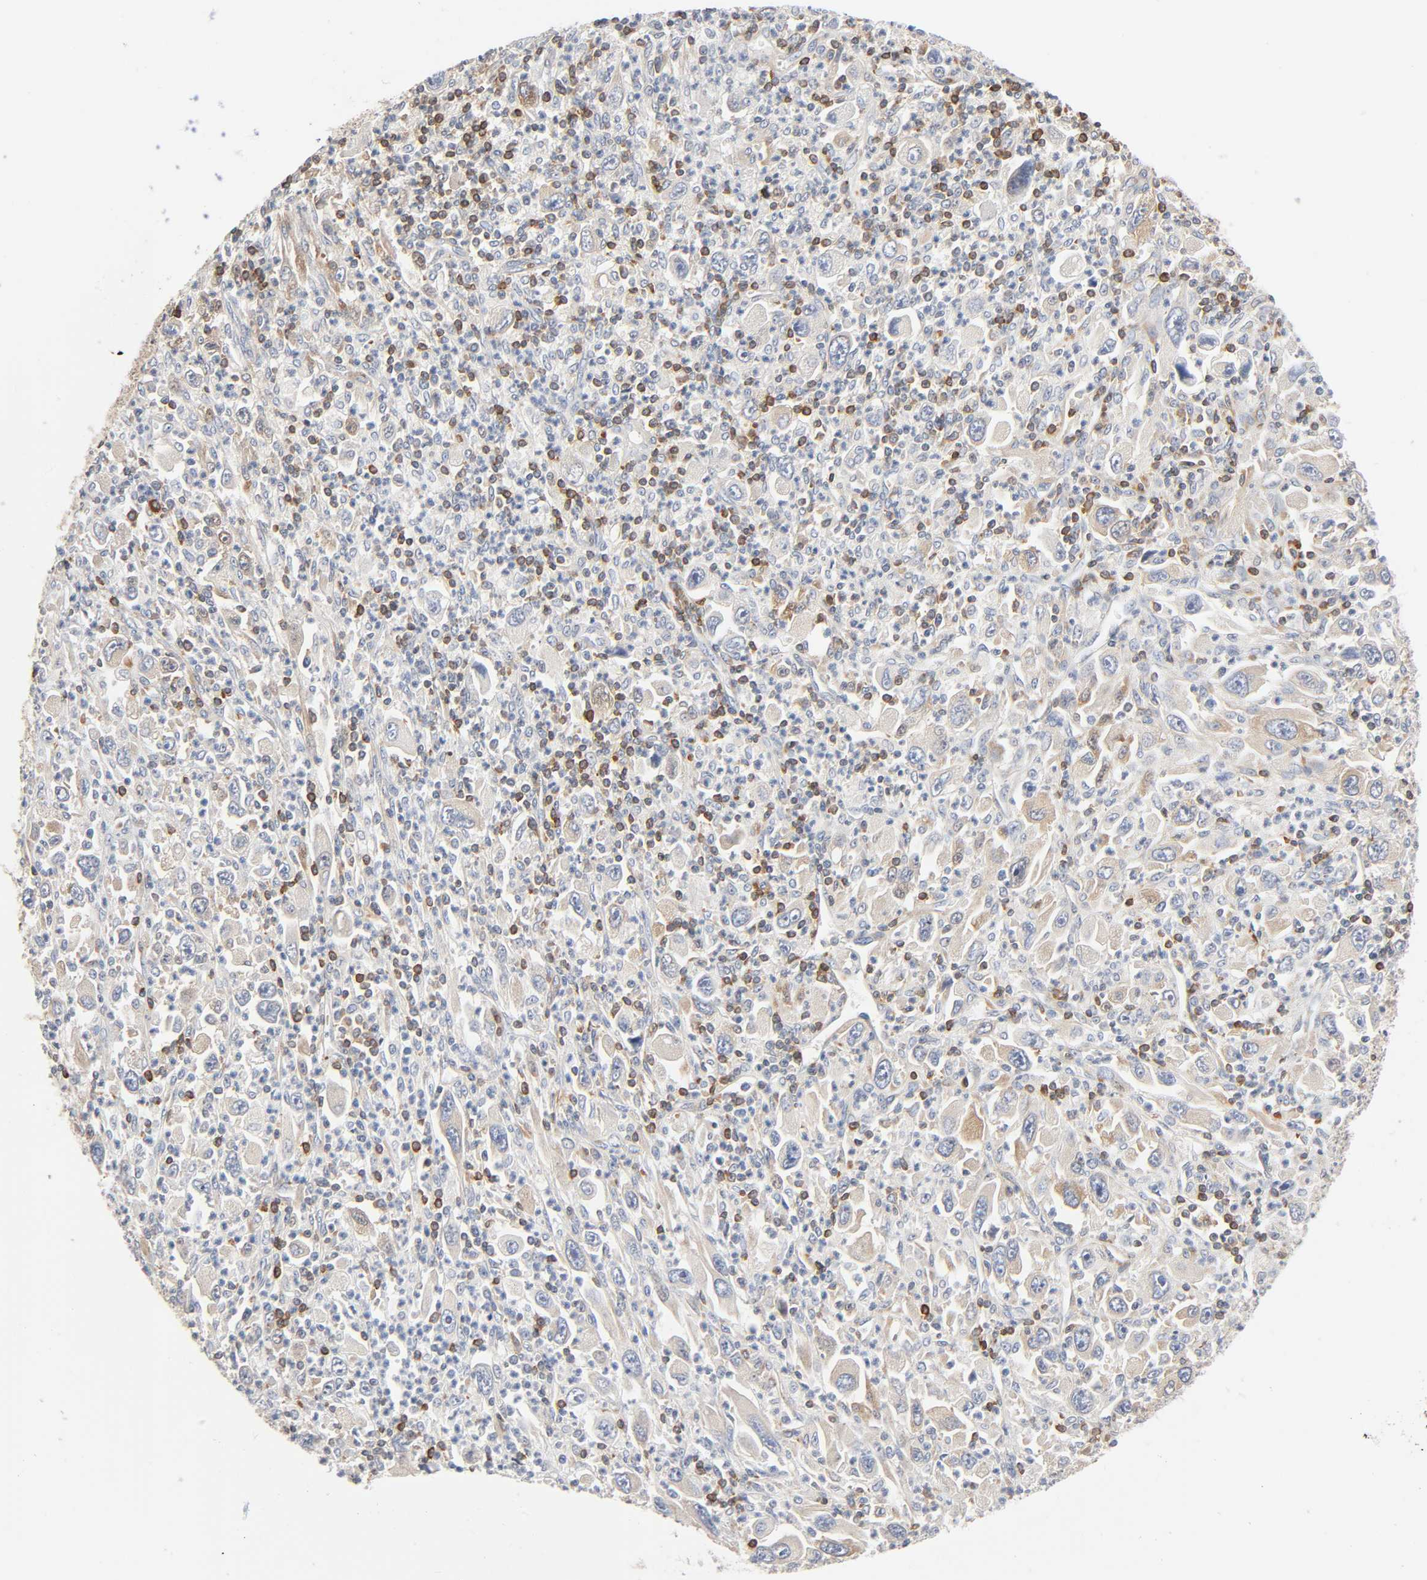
{"staining": {"intensity": "moderate", "quantity": "<25%", "location": "cytoplasmic/membranous"}, "tissue": "melanoma", "cell_type": "Tumor cells", "image_type": "cancer", "snomed": [{"axis": "morphology", "description": "Malignant melanoma, Metastatic site"}, {"axis": "topography", "description": "Skin"}], "caption": "Melanoma tissue exhibits moderate cytoplasmic/membranous expression in approximately <25% of tumor cells", "gene": "BIN1", "patient": {"sex": "female", "age": 56}}